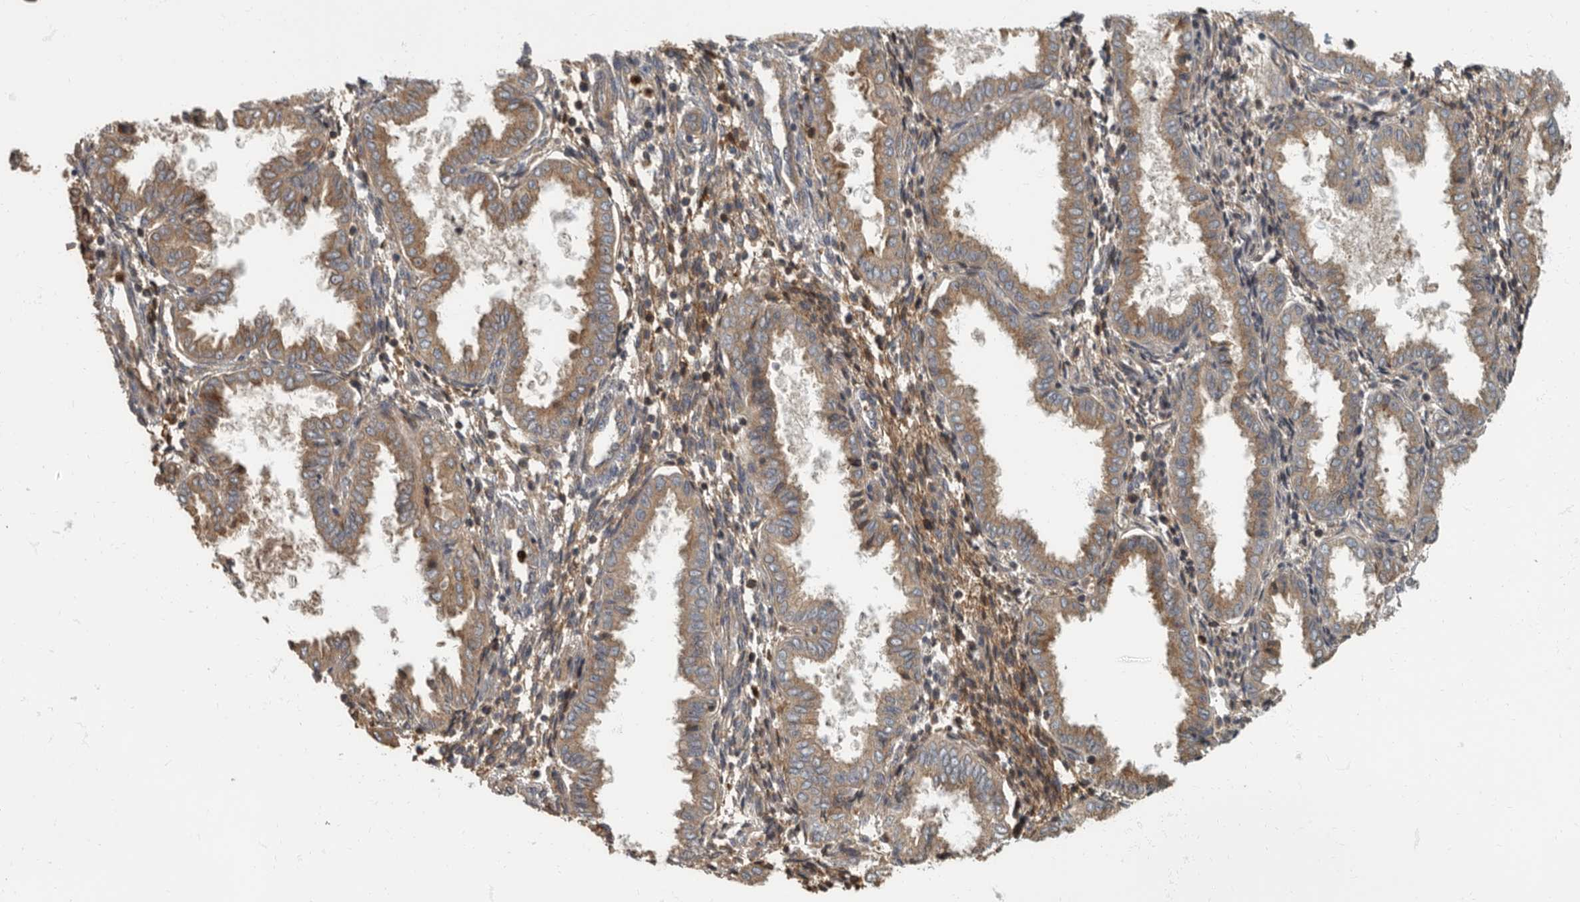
{"staining": {"intensity": "weak", "quantity": "25%-75%", "location": "cytoplasmic/membranous"}, "tissue": "endometrium", "cell_type": "Cells in endometrial stroma", "image_type": "normal", "snomed": [{"axis": "morphology", "description": "Normal tissue, NOS"}, {"axis": "topography", "description": "Endometrium"}], "caption": "Immunohistochemical staining of benign human endometrium displays low levels of weak cytoplasmic/membranous staining in about 25%-75% of cells in endometrial stroma.", "gene": "DAAM1", "patient": {"sex": "female", "age": 33}}